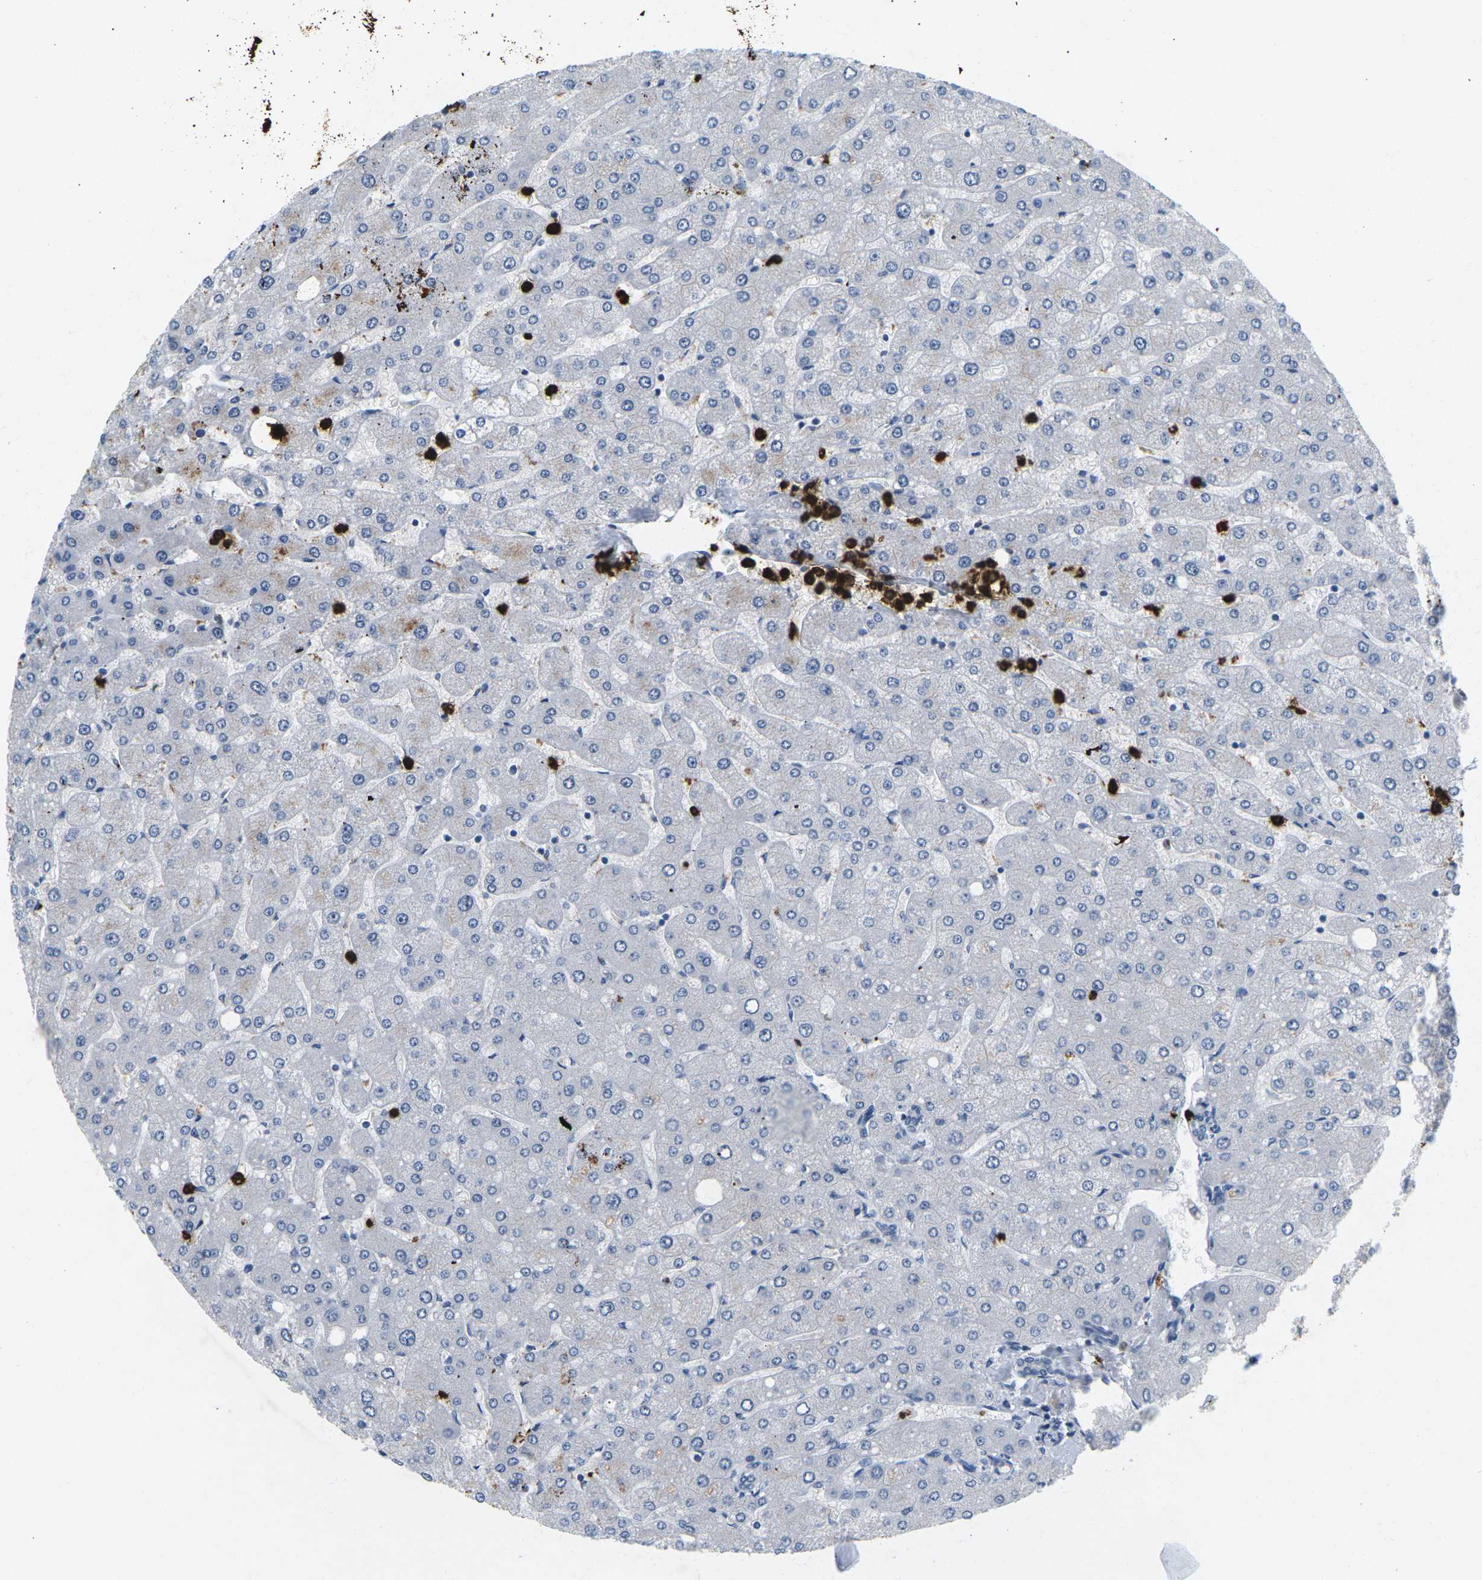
{"staining": {"intensity": "negative", "quantity": "none", "location": "none"}, "tissue": "liver", "cell_type": "Cholangiocytes", "image_type": "normal", "snomed": [{"axis": "morphology", "description": "Normal tissue, NOS"}, {"axis": "topography", "description": "Liver"}], "caption": "IHC of normal liver demonstrates no positivity in cholangiocytes.", "gene": "ADM", "patient": {"sex": "male", "age": 55}}